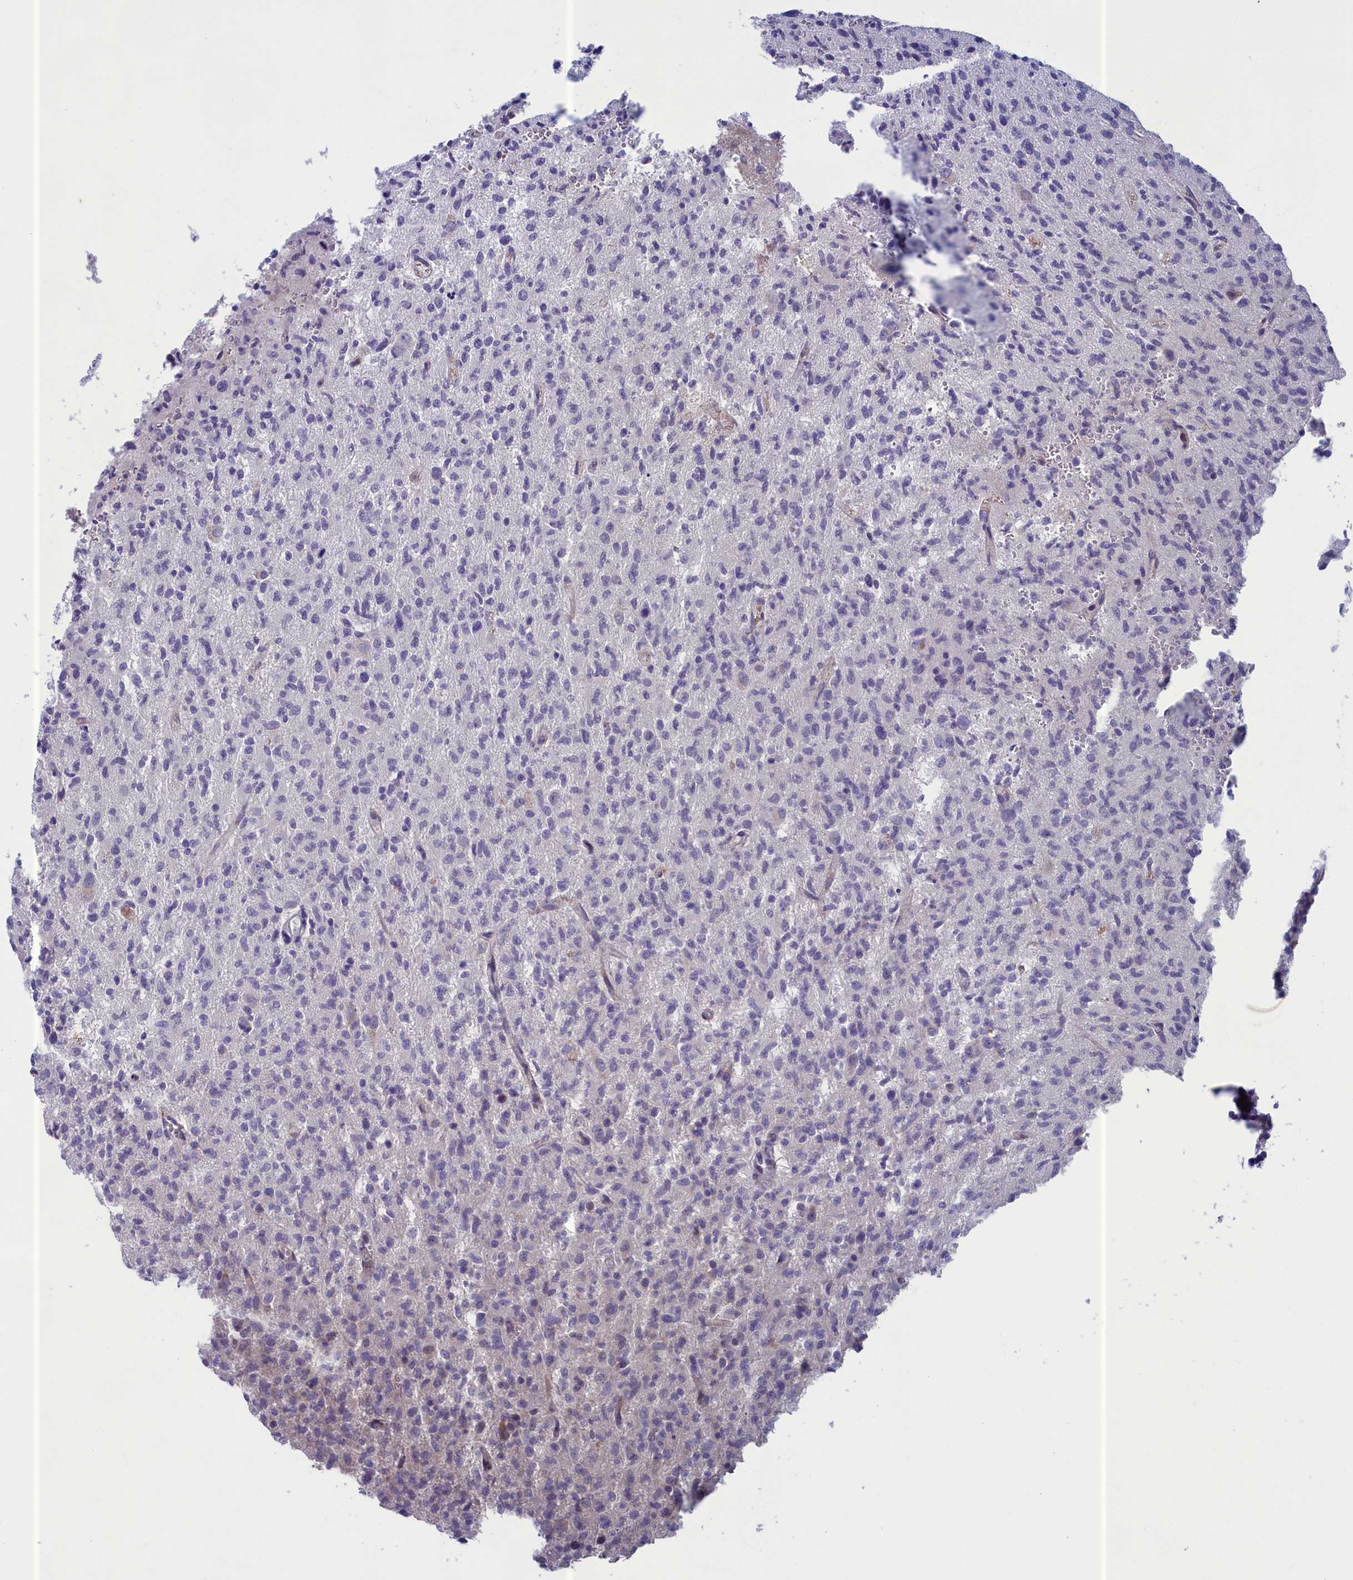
{"staining": {"intensity": "weak", "quantity": "<25%", "location": "nuclear"}, "tissue": "glioma", "cell_type": "Tumor cells", "image_type": "cancer", "snomed": [{"axis": "morphology", "description": "Glioma, malignant, High grade"}, {"axis": "topography", "description": "Brain"}], "caption": "Immunohistochemistry histopathology image of neoplastic tissue: glioma stained with DAB (3,3'-diaminobenzidine) exhibits no significant protein expression in tumor cells.", "gene": "LIG1", "patient": {"sex": "female", "age": 57}}